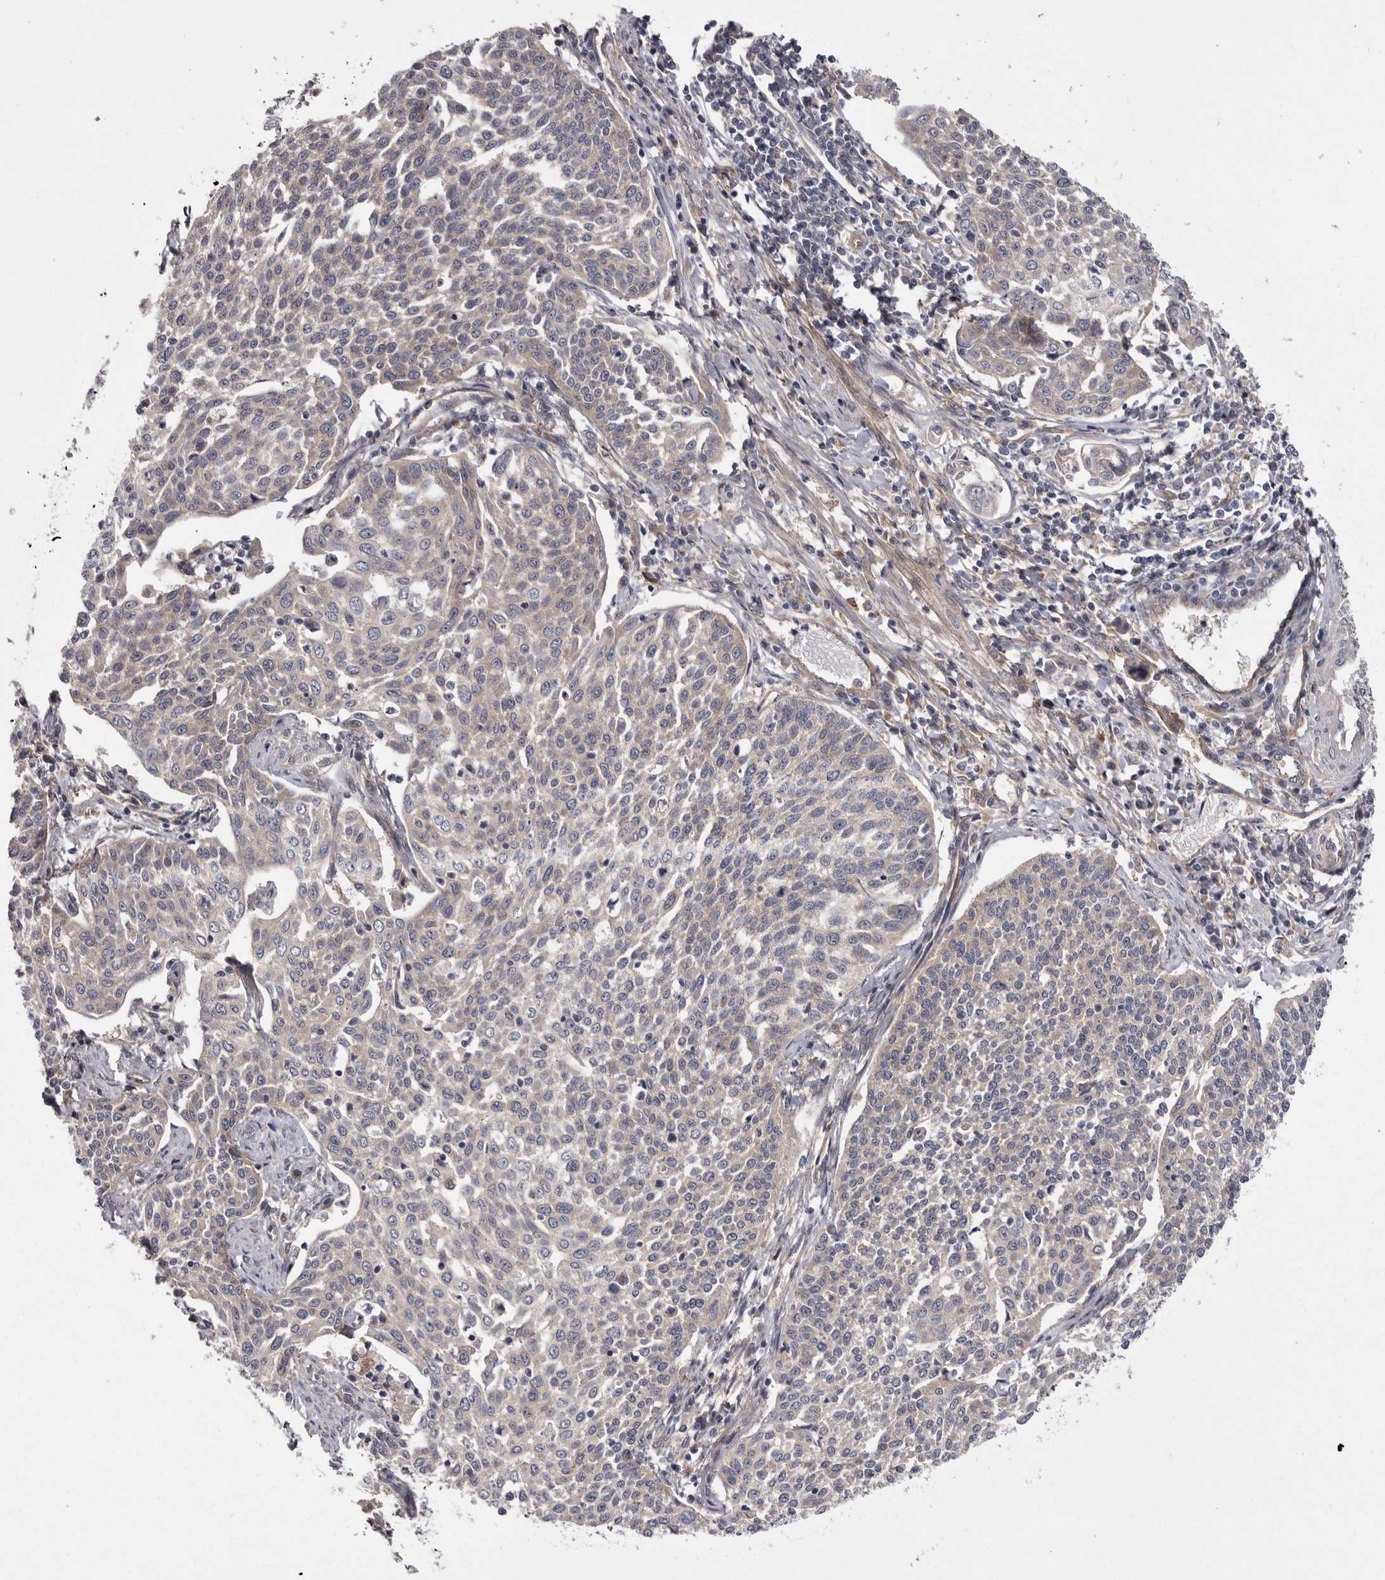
{"staining": {"intensity": "negative", "quantity": "none", "location": "none"}, "tissue": "cervical cancer", "cell_type": "Tumor cells", "image_type": "cancer", "snomed": [{"axis": "morphology", "description": "Squamous cell carcinoma, NOS"}, {"axis": "topography", "description": "Cervix"}], "caption": "Immunohistochemistry (IHC) image of human cervical squamous cell carcinoma stained for a protein (brown), which shows no expression in tumor cells. (DAB (3,3'-diaminobenzidine) immunohistochemistry (IHC) visualized using brightfield microscopy, high magnification).", "gene": "OSBPL9", "patient": {"sex": "female", "age": 34}}